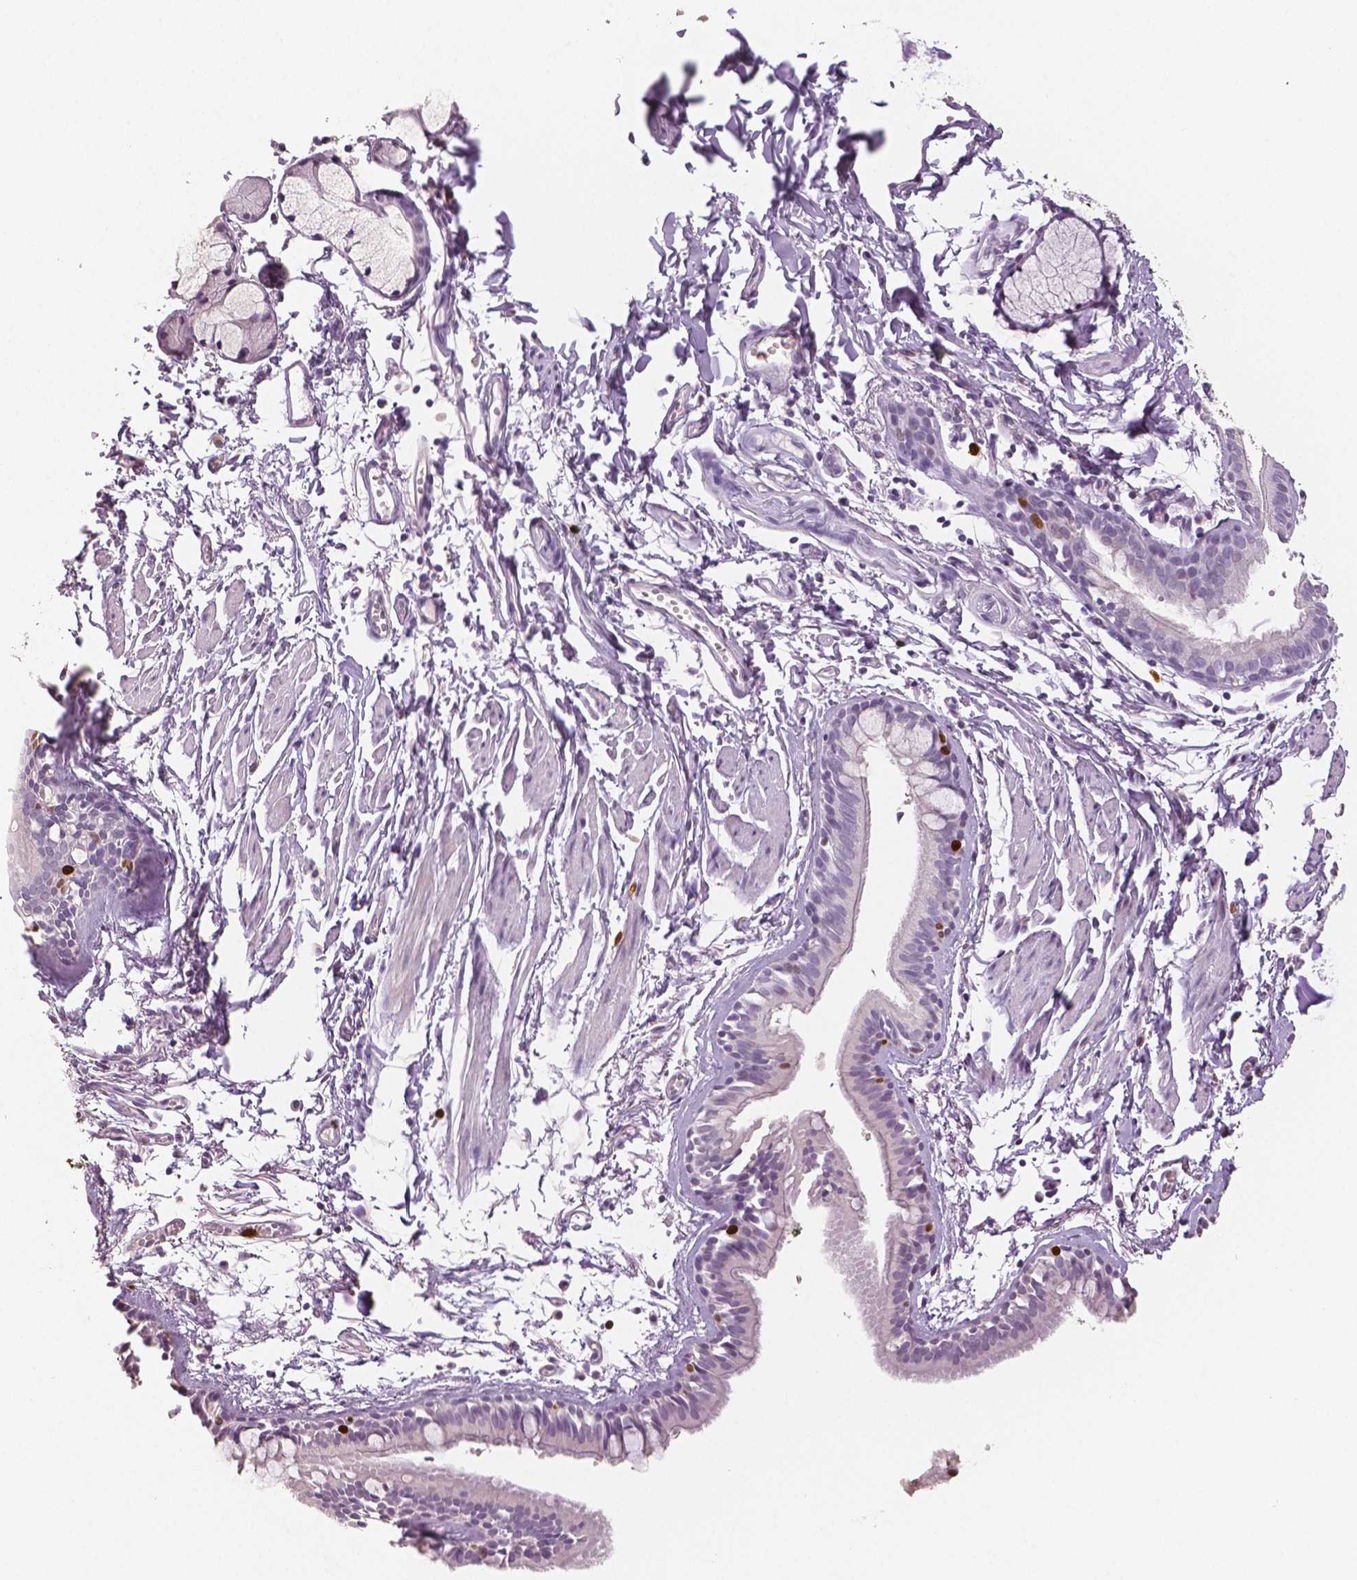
{"staining": {"intensity": "moderate", "quantity": "<25%", "location": "nuclear"}, "tissue": "bronchus", "cell_type": "Respiratory epithelial cells", "image_type": "normal", "snomed": [{"axis": "morphology", "description": "Normal tissue, NOS"}, {"axis": "topography", "description": "Cartilage tissue"}, {"axis": "topography", "description": "Bronchus"}], "caption": "The image demonstrates staining of benign bronchus, revealing moderate nuclear protein staining (brown color) within respiratory epithelial cells.", "gene": "MKI67", "patient": {"sex": "female", "age": 59}}